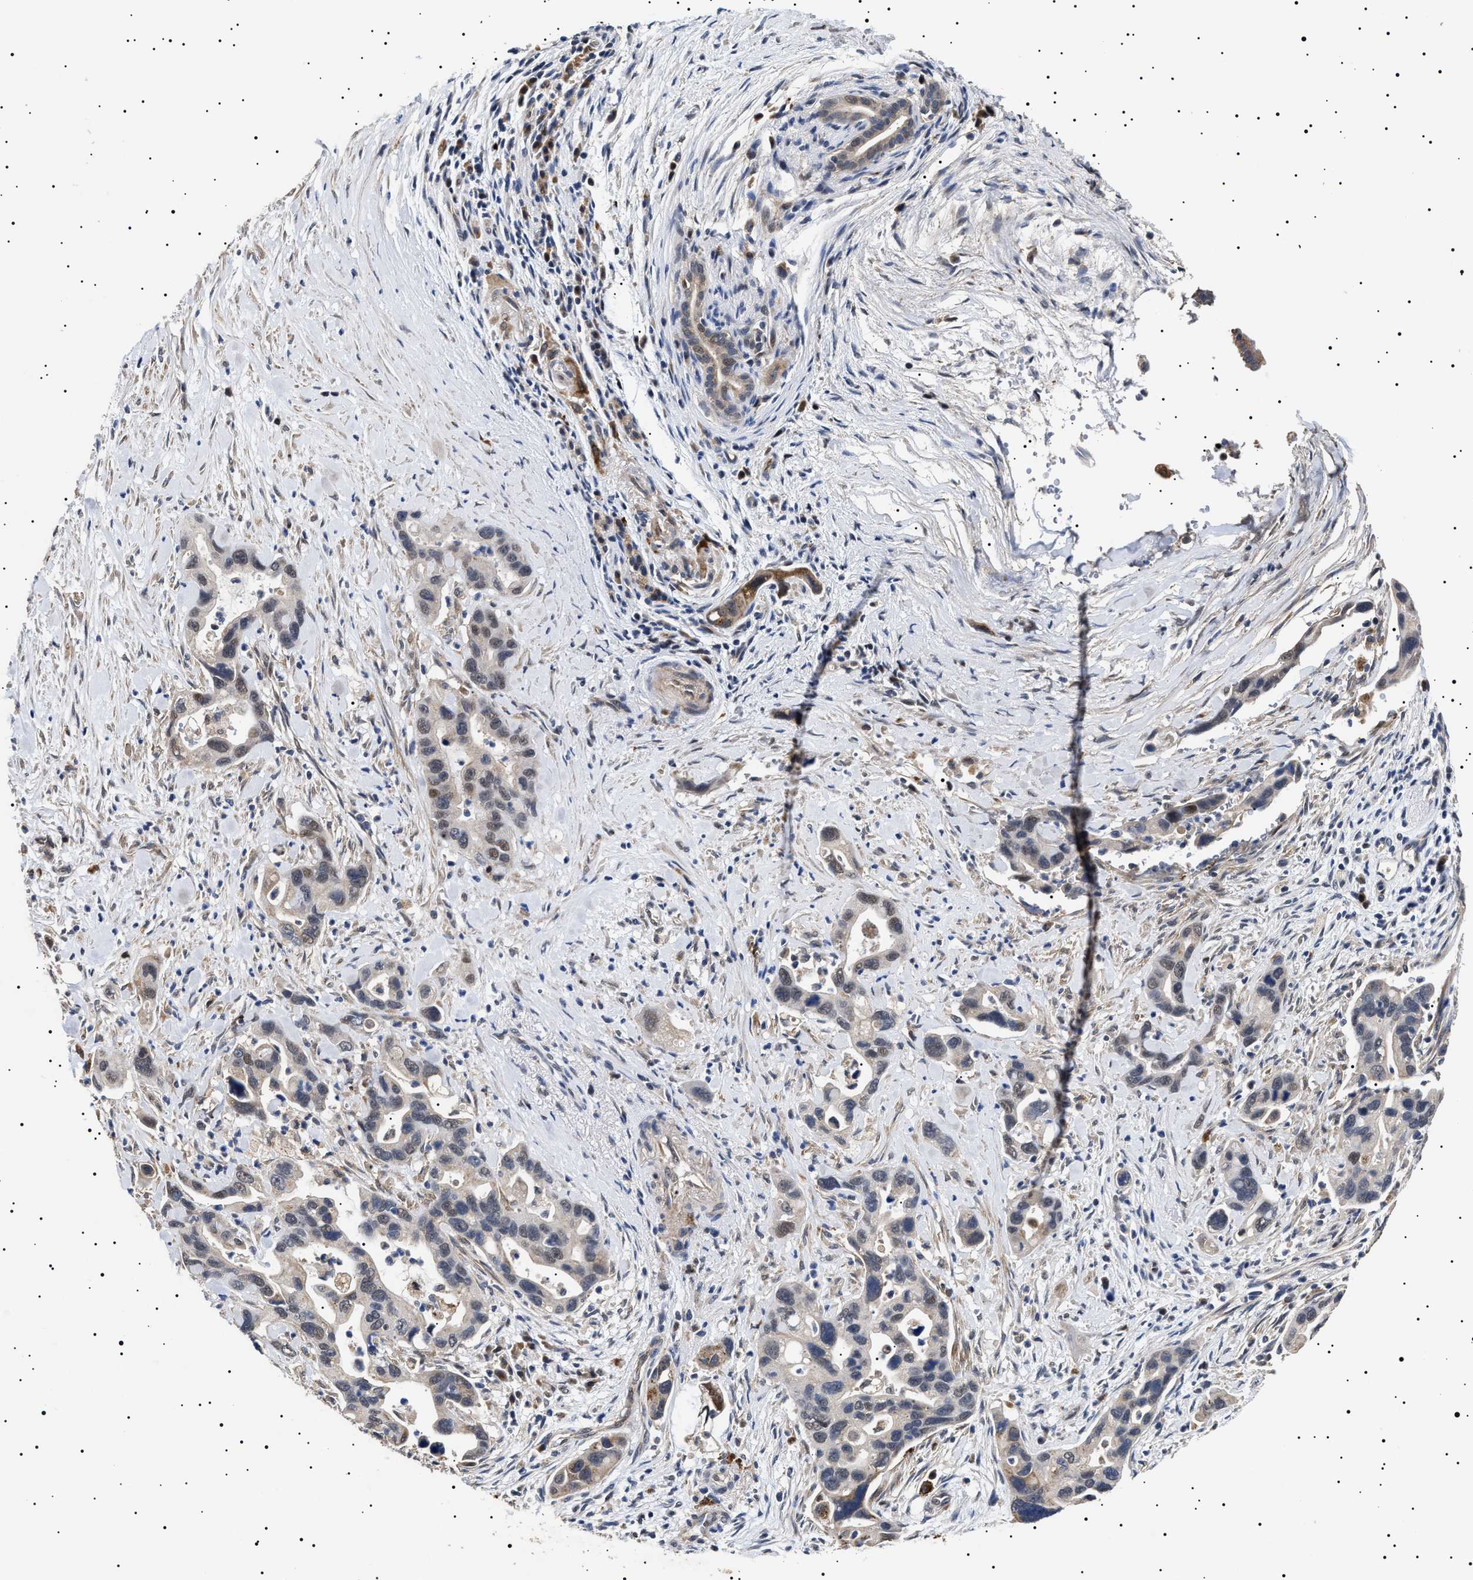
{"staining": {"intensity": "weak", "quantity": "<25%", "location": "cytoplasmic/membranous,nuclear"}, "tissue": "pancreatic cancer", "cell_type": "Tumor cells", "image_type": "cancer", "snomed": [{"axis": "morphology", "description": "Adenocarcinoma, NOS"}, {"axis": "topography", "description": "Pancreas"}], "caption": "Histopathology image shows no protein expression in tumor cells of pancreatic cancer (adenocarcinoma) tissue.", "gene": "RAB34", "patient": {"sex": "female", "age": 70}}